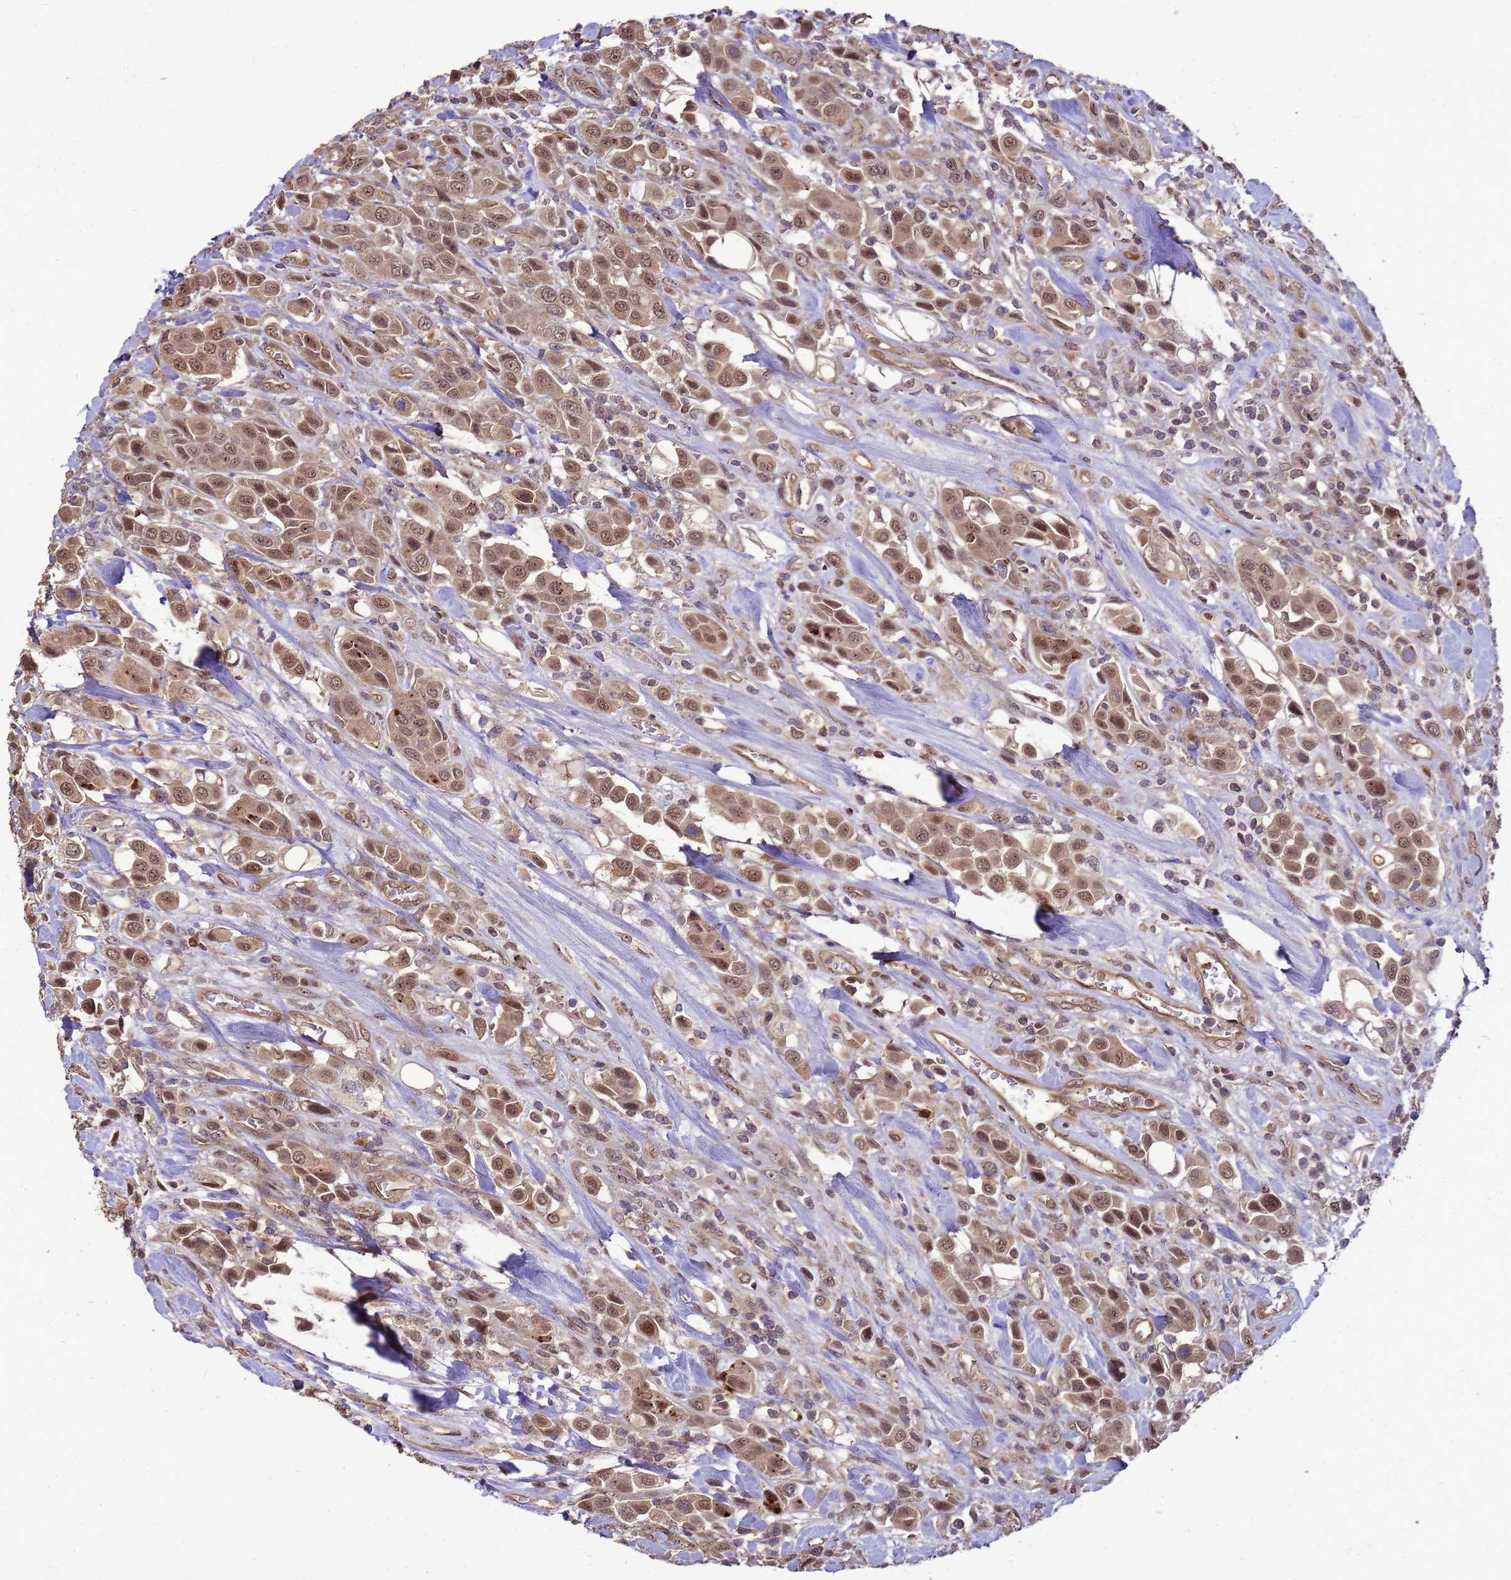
{"staining": {"intensity": "moderate", "quantity": ">75%", "location": "cytoplasmic/membranous,nuclear"}, "tissue": "urothelial cancer", "cell_type": "Tumor cells", "image_type": "cancer", "snomed": [{"axis": "morphology", "description": "Urothelial carcinoma, High grade"}, {"axis": "topography", "description": "Urinary bladder"}], "caption": "Immunohistochemical staining of human high-grade urothelial carcinoma displays medium levels of moderate cytoplasmic/membranous and nuclear positivity in approximately >75% of tumor cells.", "gene": "CRBN", "patient": {"sex": "male", "age": 50}}